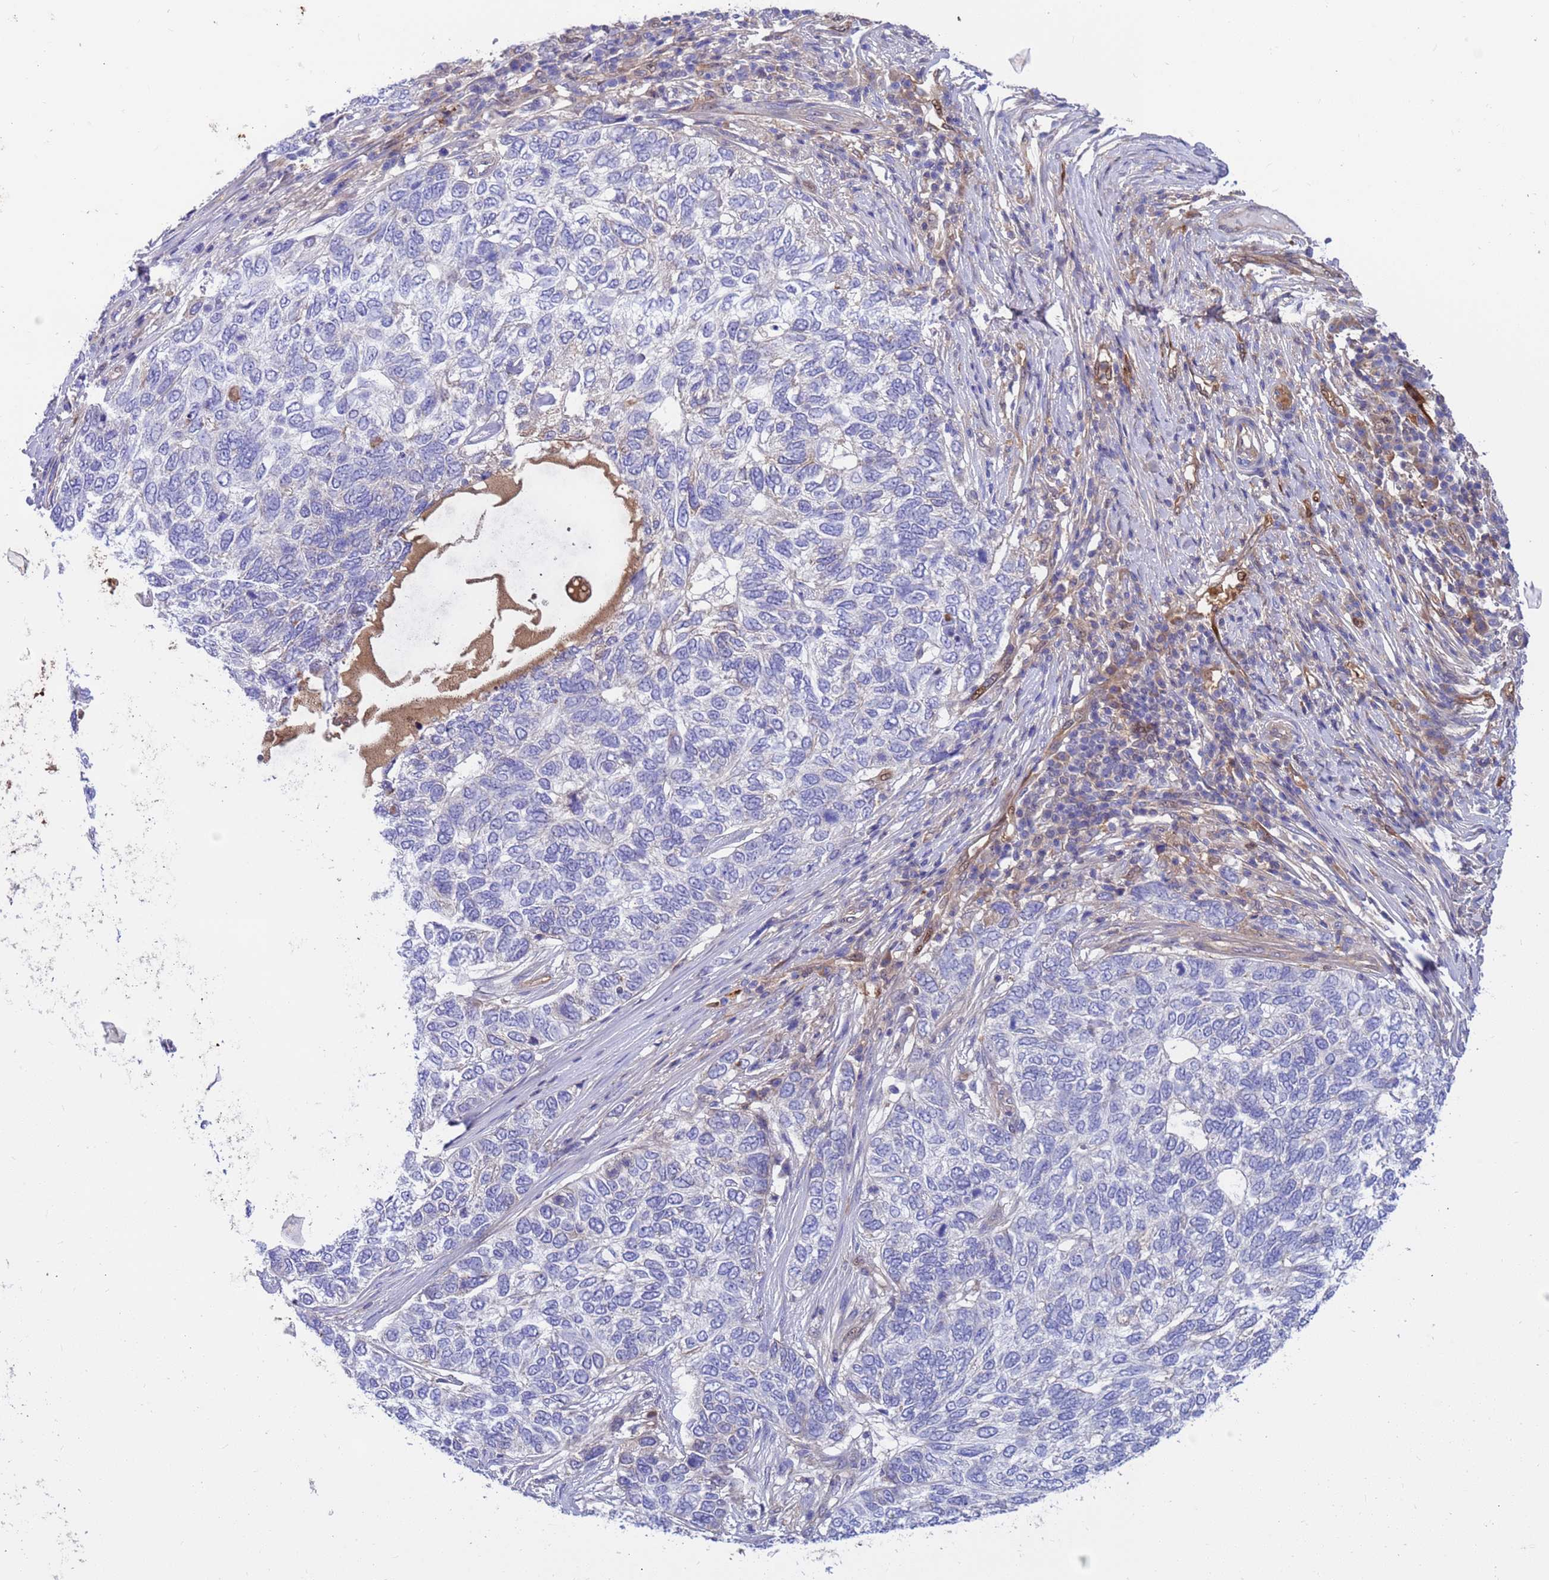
{"staining": {"intensity": "negative", "quantity": "none", "location": "none"}, "tissue": "skin cancer", "cell_type": "Tumor cells", "image_type": "cancer", "snomed": [{"axis": "morphology", "description": "Basal cell carcinoma"}, {"axis": "topography", "description": "Skin"}], "caption": "The micrograph reveals no significant staining in tumor cells of skin basal cell carcinoma. (Stains: DAB immunohistochemistry (IHC) with hematoxylin counter stain, Microscopy: brightfield microscopy at high magnification).", "gene": "FOXRED1", "patient": {"sex": "female", "age": 65}}